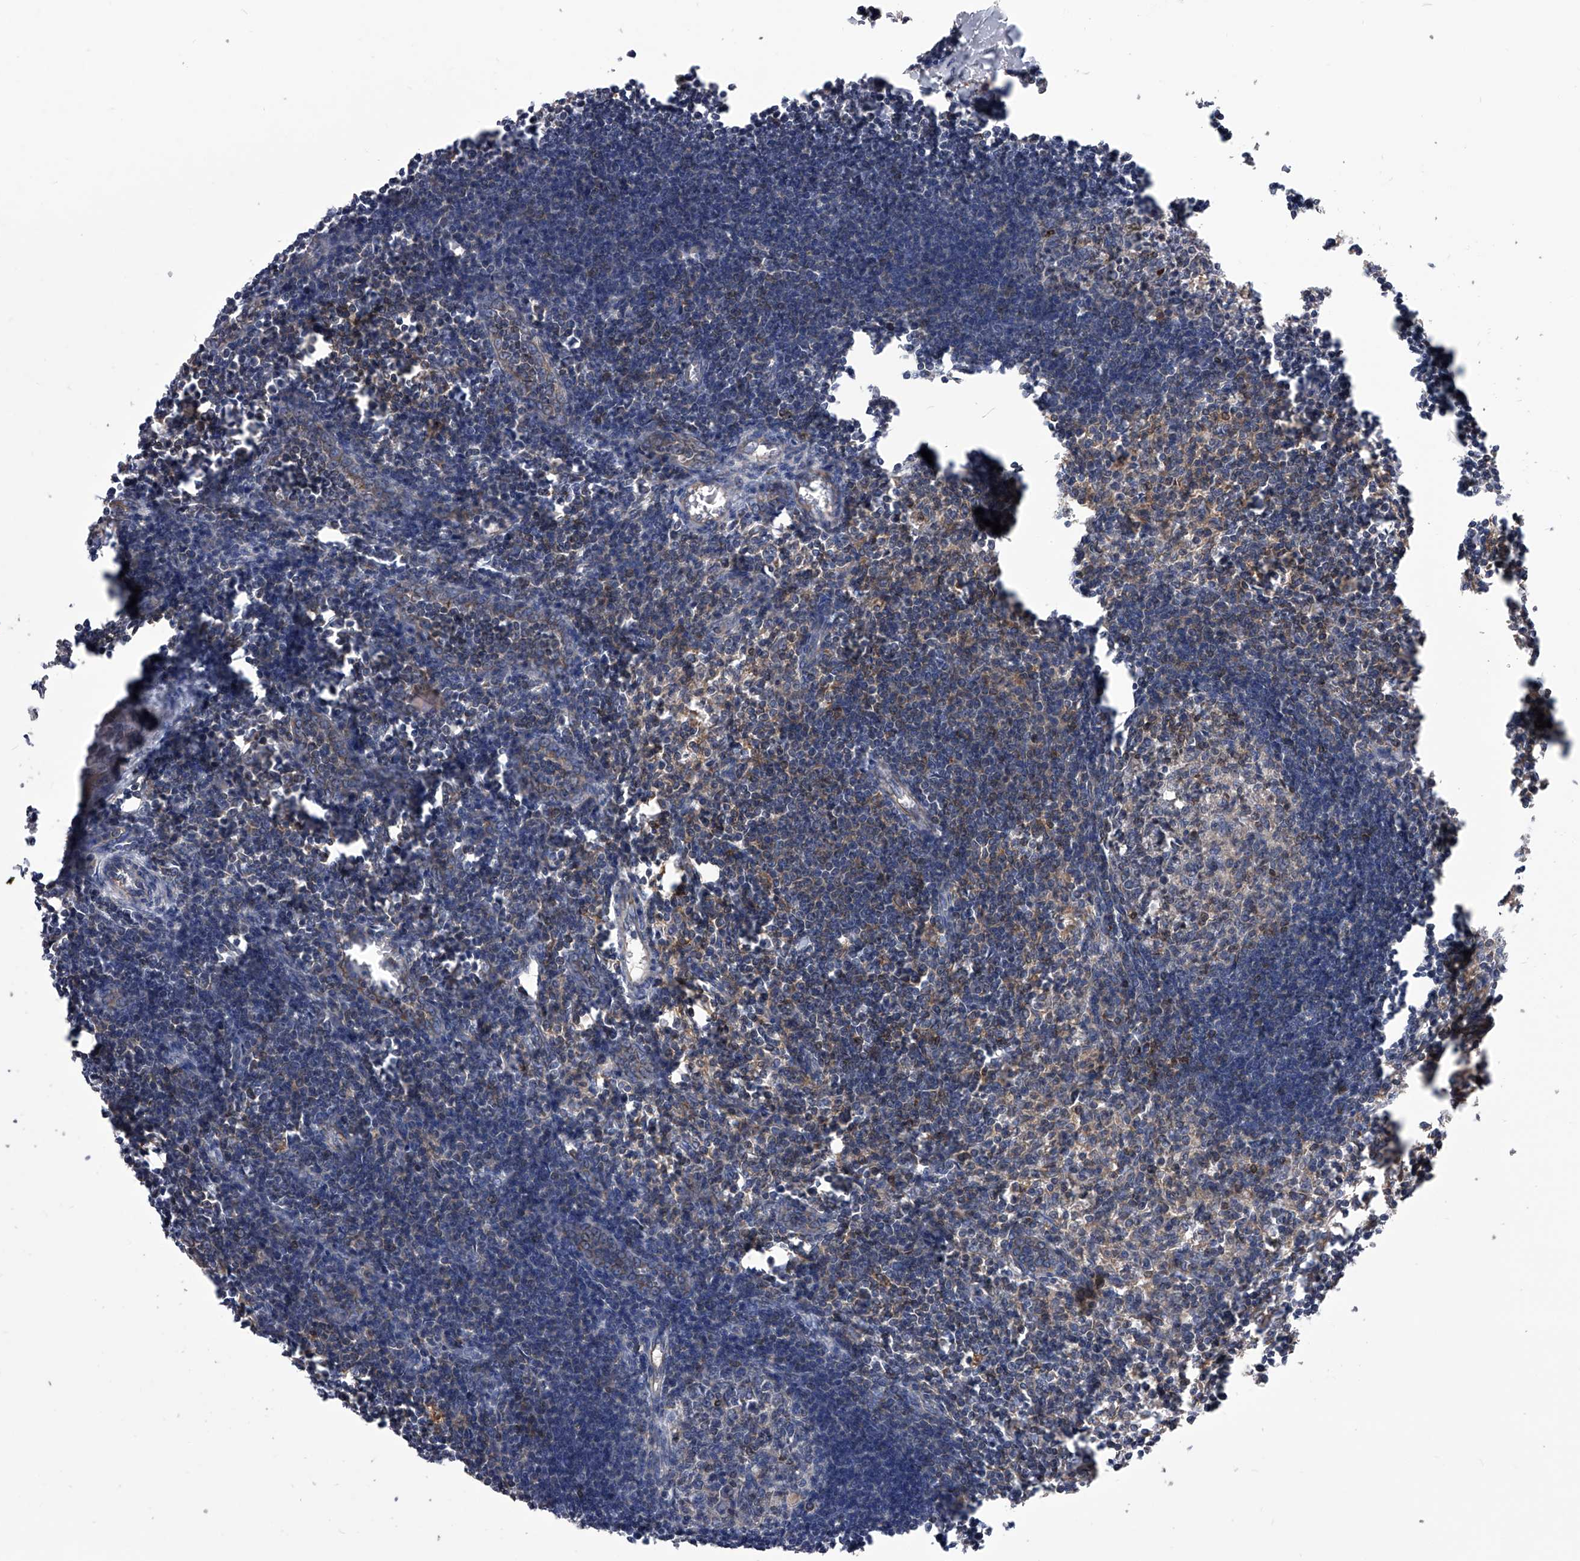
{"staining": {"intensity": "weak", "quantity": "25%-75%", "location": "cytoplasmic/membranous"}, "tissue": "lymph node", "cell_type": "Germinal center cells", "image_type": "normal", "snomed": [{"axis": "morphology", "description": "Normal tissue, NOS"}, {"axis": "morphology", "description": "Malignant melanoma, Metastatic site"}, {"axis": "topography", "description": "Lymph node"}], "caption": "Human lymph node stained with a brown dye shows weak cytoplasmic/membranous positive expression in about 25%-75% of germinal center cells.", "gene": "CUL7", "patient": {"sex": "male", "age": 41}}